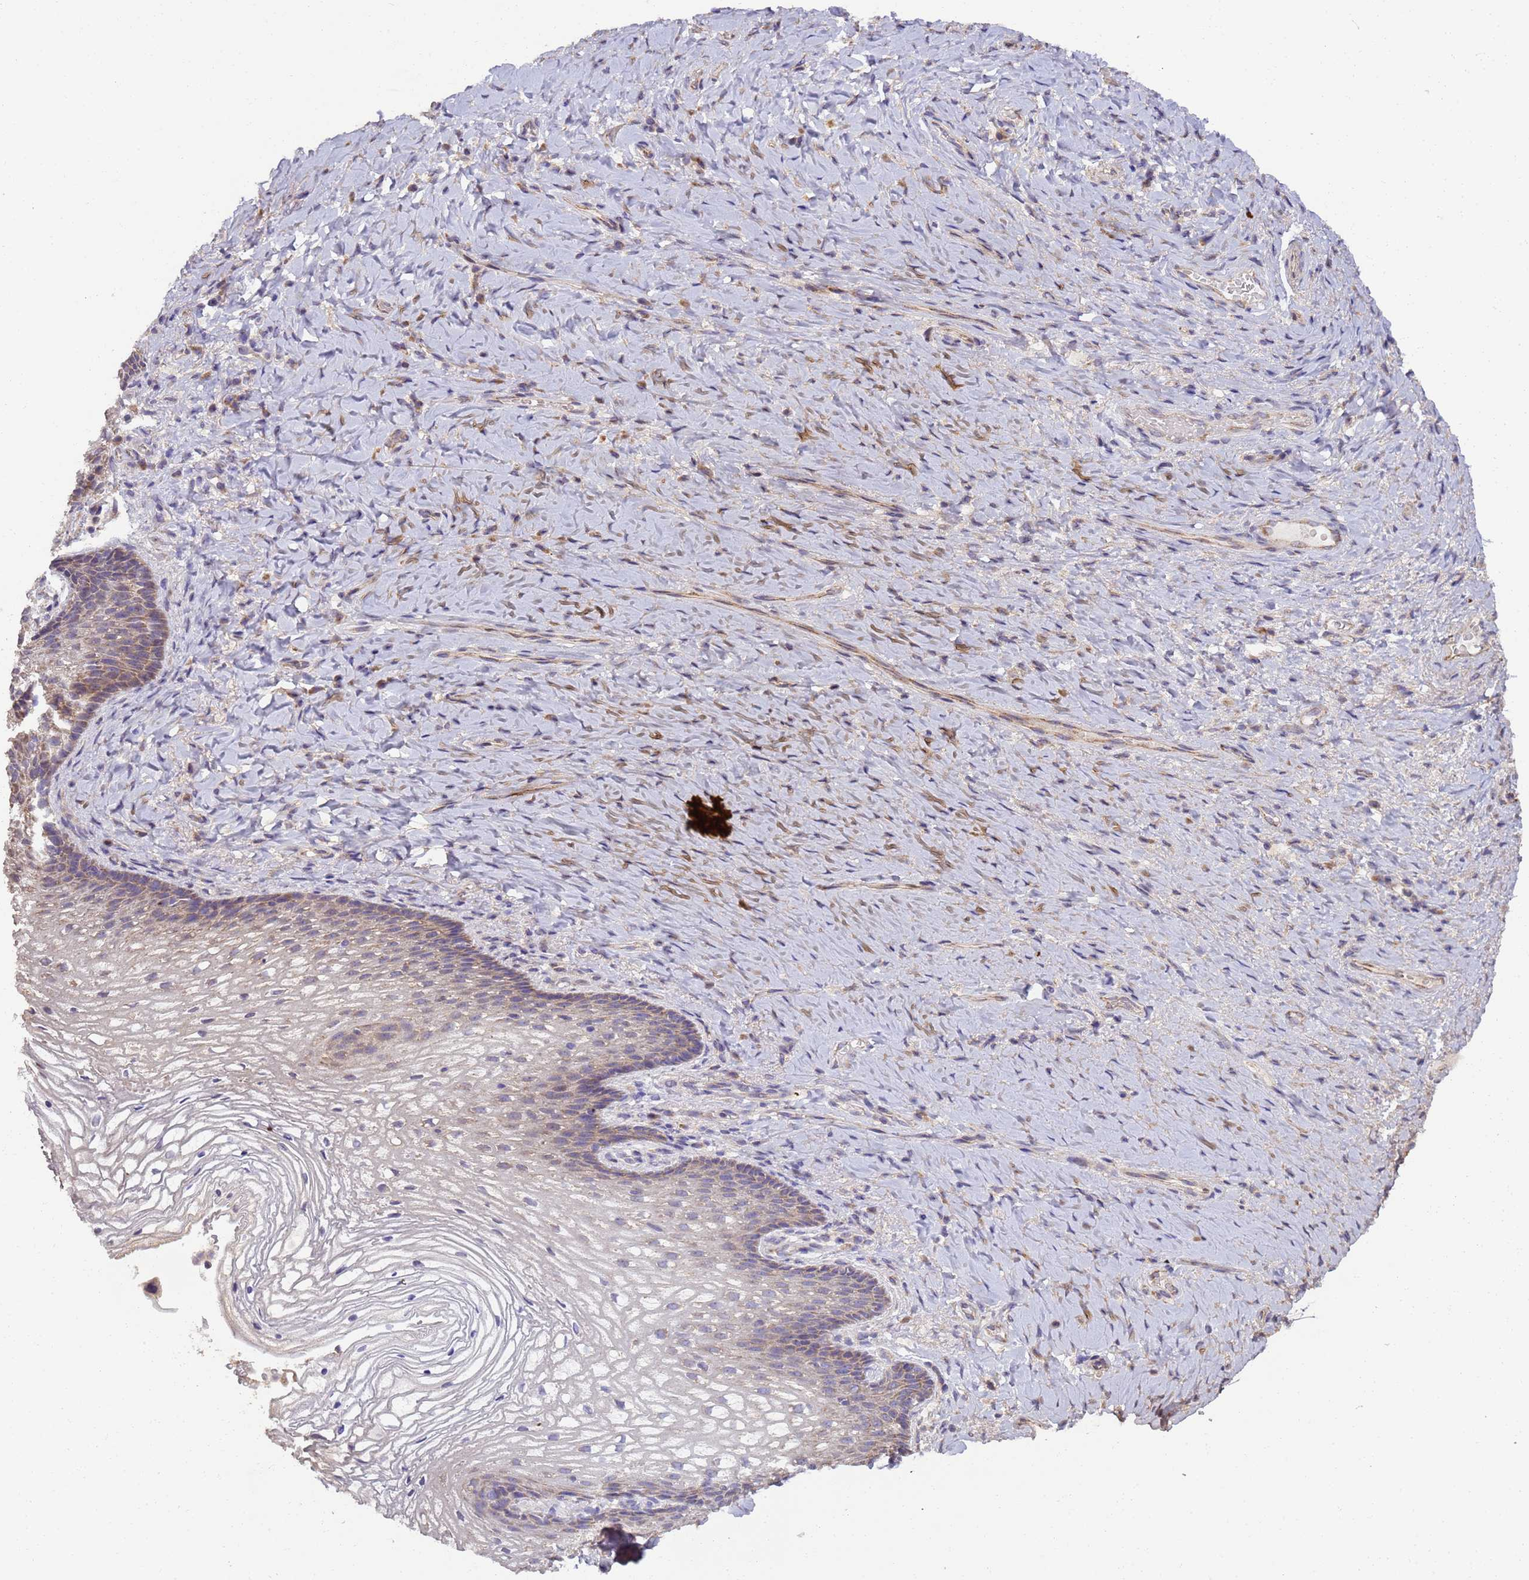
{"staining": {"intensity": "moderate", "quantity": "25%-75%", "location": "cytoplasmic/membranous"}, "tissue": "vagina", "cell_type": "Squamous epithelial cells", "image_type": "normal", "snomed": [{"axis": "morphology", "description": "Normal tissue, NOS"}, {"axis": "topography", "description": "Vagina"}], "caption": "Squamous epithelial cells display medium levels of moderate cytoplasmic/membranous positivity in about 25%-75% of cells in normal human vagina.", "gene": "RAPGEF3", "patient": {"sex": "female", "age": 60}}